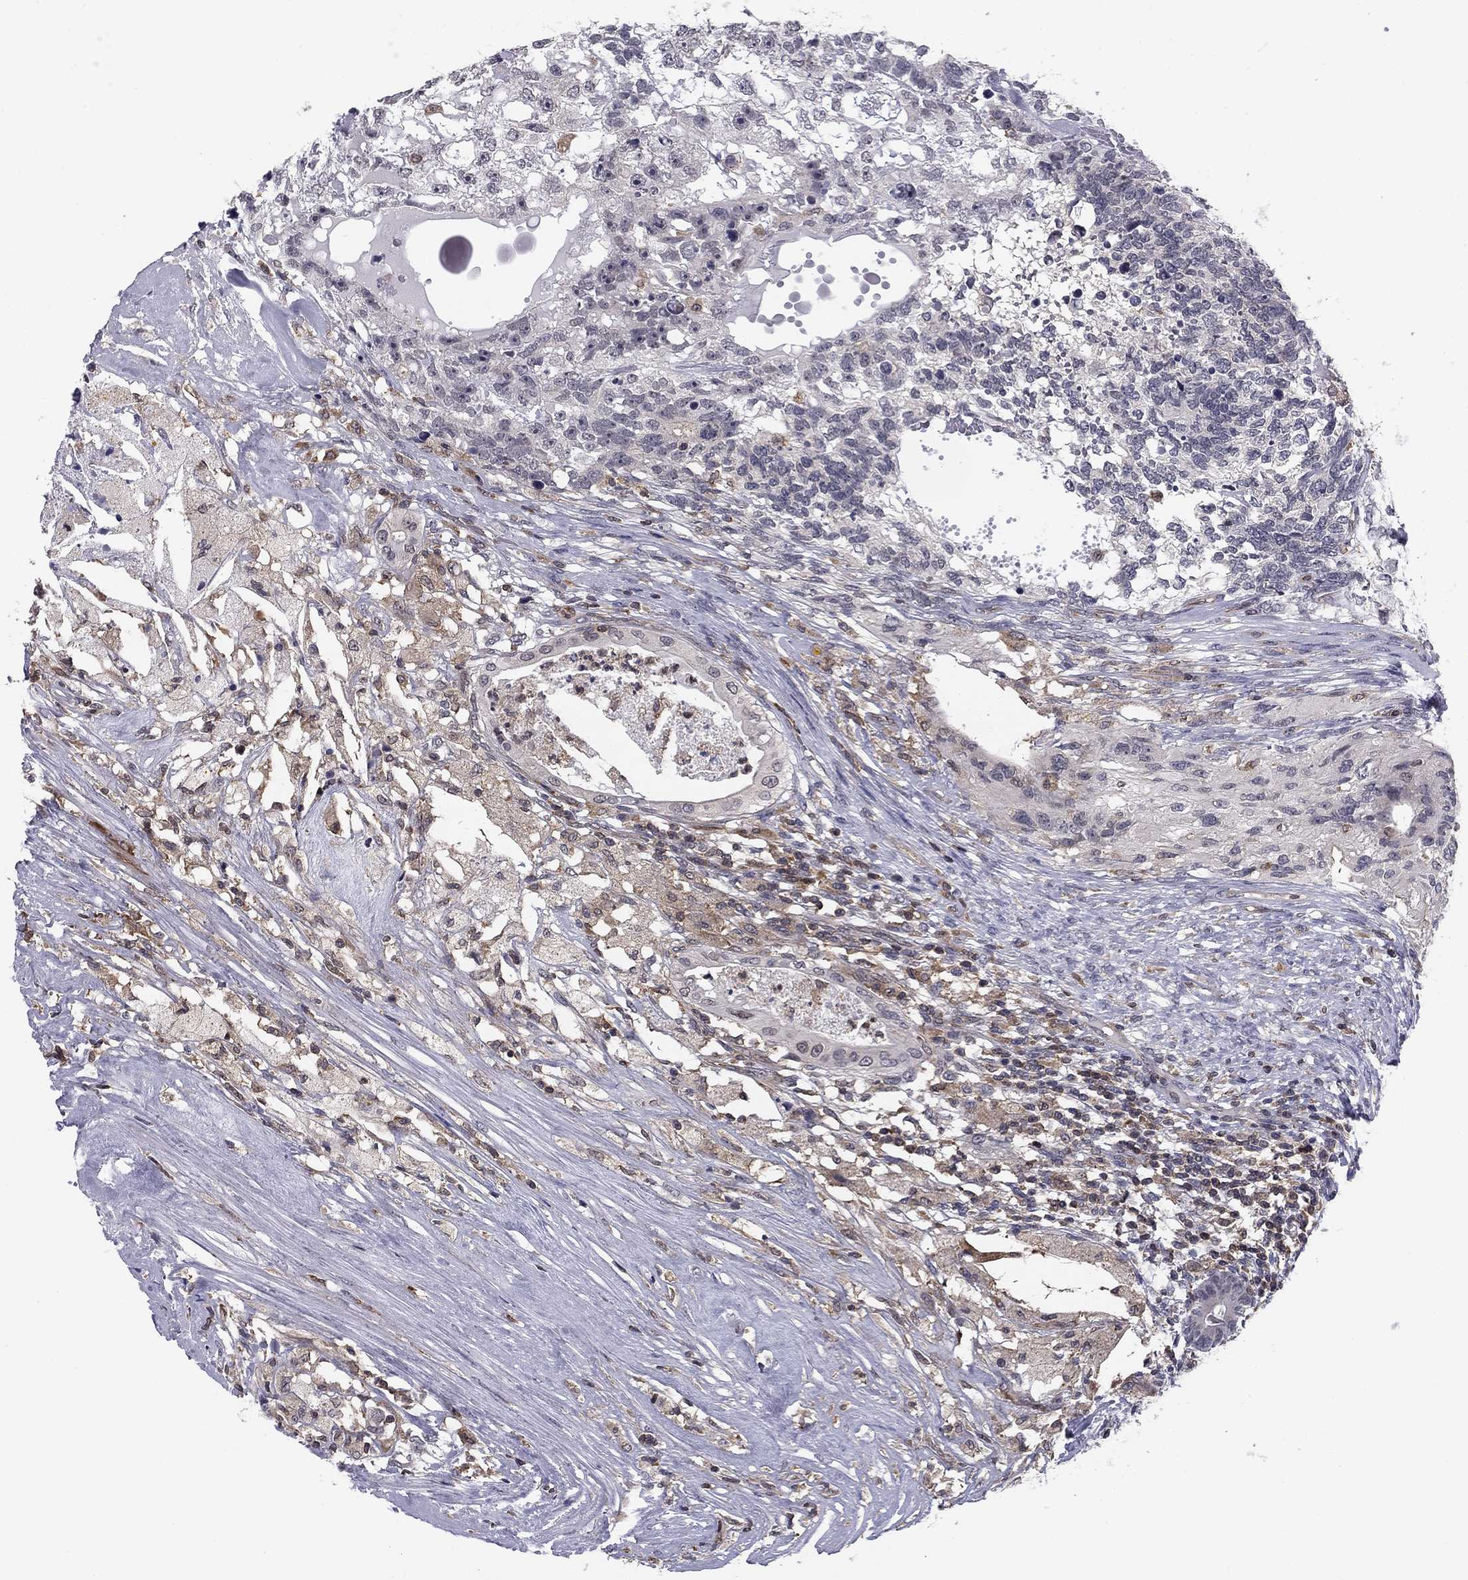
{"staining": {"intensity": "negative", "quantity": "none", "location": "none"}, "tissue": "testis cancer", "cell_type": "Tumor cells", "image_type": "cancer", "snomed": [{"axis": "morphology", "description": "Seminoma, NOS"}, {"axis": "morphology", "description": "Carcinoma, Embryonal, NOS"}, {"axis": "topography", "description": "Testis"}], "caption": "IHC histopathology image of human testis seminoma stained for a protein (brown), which exhibits no positivity in tumor cells. The staining was performed using DAB (3,3'-diaminobenzidine) to visualize the protein expression in brown, while the nuclei were stained in blue with hematoxylin (Magnification: 20x).", "gene": "PLCB2", "patient": {"sex": "male", "age": 41}}